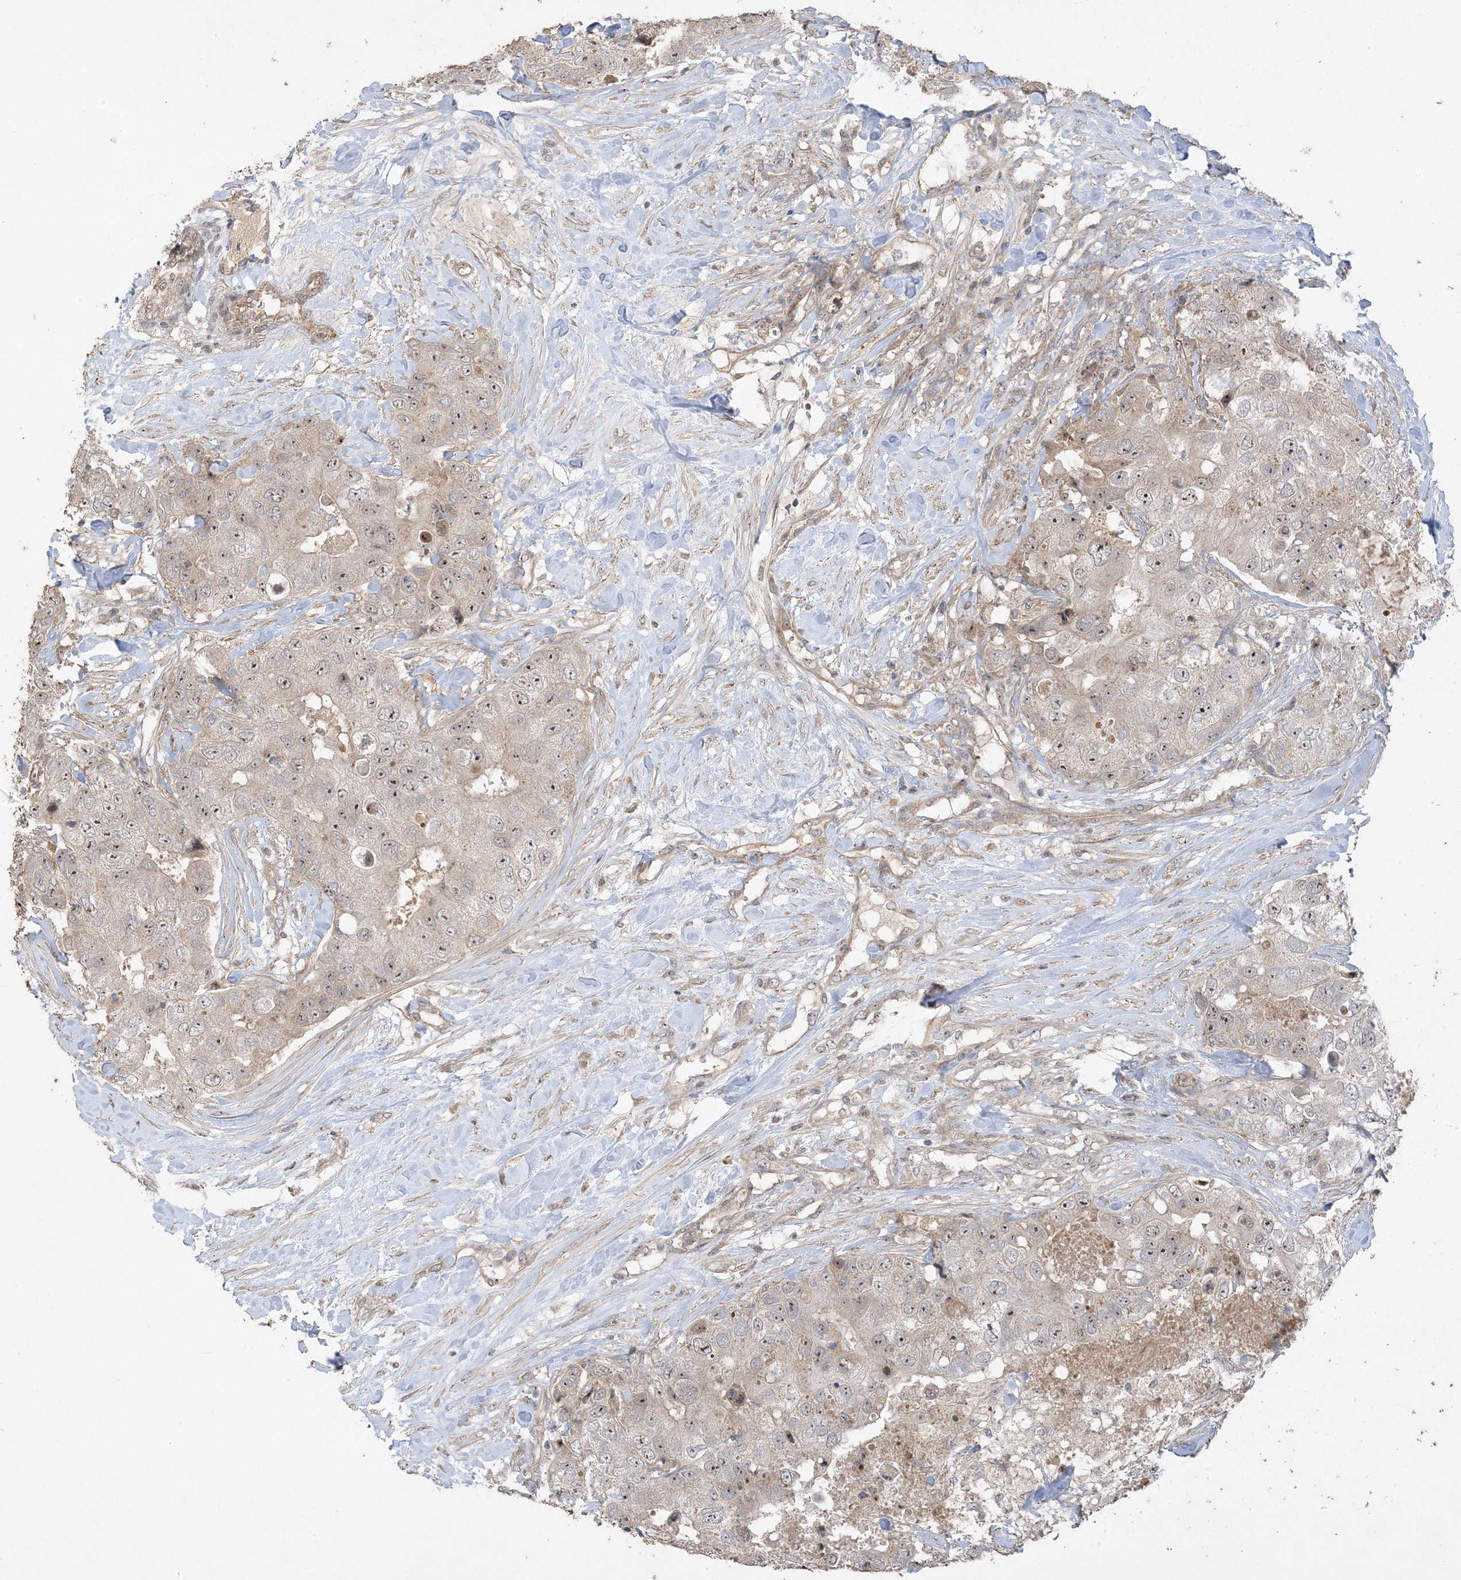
{"staining": {"intensity": "moderate", "quantity": ">75%", "location": "nuclear"}, "tissue": "breast cancer", "cell_type": "Tumor cells", "image_type": "cancer", "snomed": [{"axis": "morphology", "description": "Duct carcinoma"}, {"axis": "topography", "description": "Breast"}], "caption": "Tumor cells display moderate nuclear positivity in about >75% of cells in infiltrating ductal carcinoma (breast). (Stains: DAB (3,3'-diaminobenzidine) in brown, nuclei in blue, Microscopy: brightfield microscopy at high magnification).", "gene": "DDX18", "patient": {"sex": "female", "age": 62}}